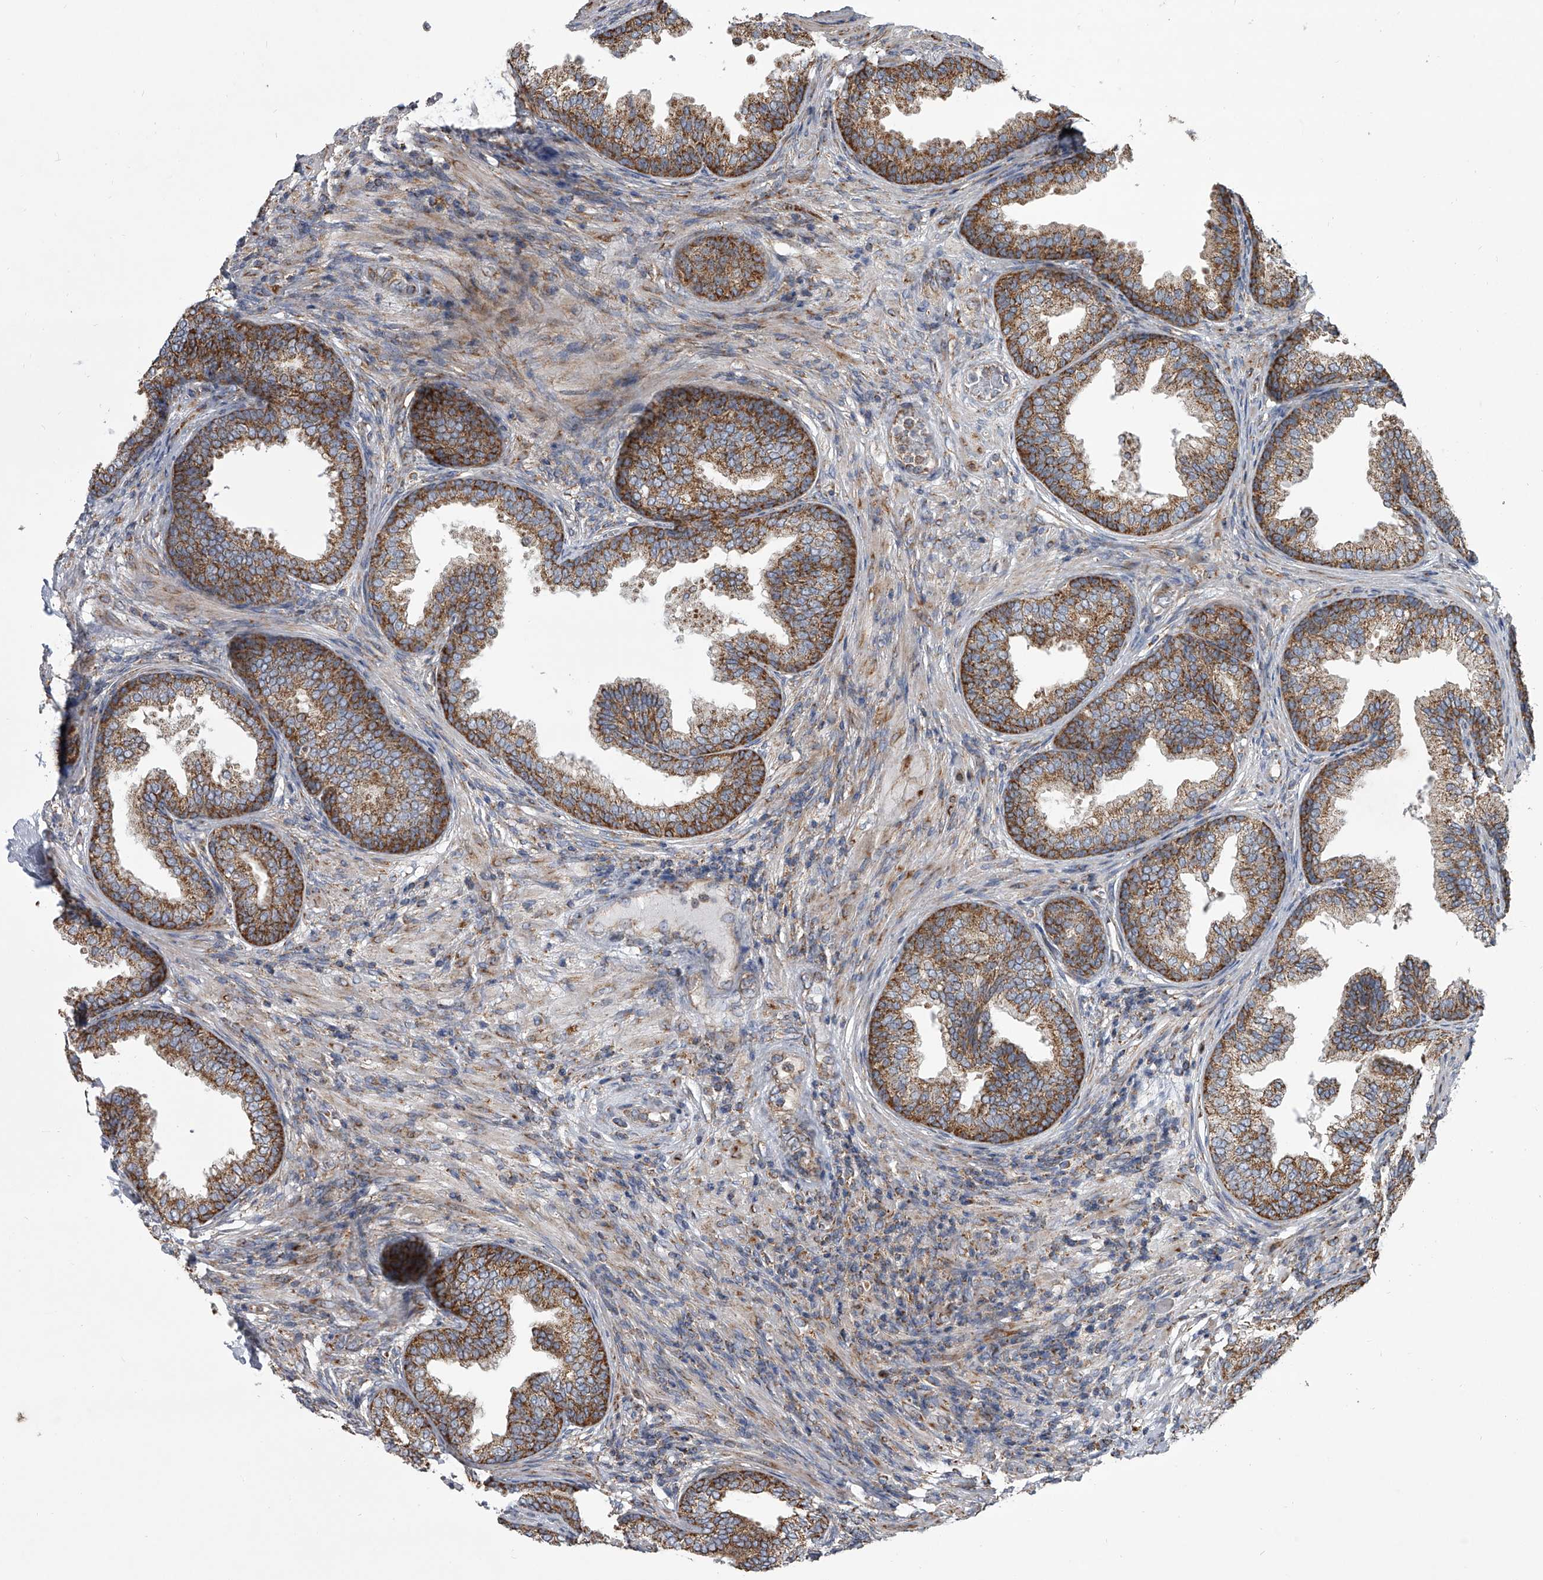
{"staining": {"intensity": "moderate", "quantity": ">75%", "location": "cytoplasmic/membranous"}, "tissue": "prostate", "cell_type": "Glandular cells", "image_type": "normal", "snomed": [{"axis": "morphology", "description": "Normal tissue, NOS"}, {"axis": "topography", "description": "Prostate"}], "caption": "Immunohistochemistry (IHC) photomicrograph of unremarkable human prostate stained for a protein (brown), which demonstrates medium levels of moderate cytoplasmic/membranous positivity in approximately >75% of glandular cells.", "gene": "ZC3H15", "patient": {"sex": "male", "age": 76}}